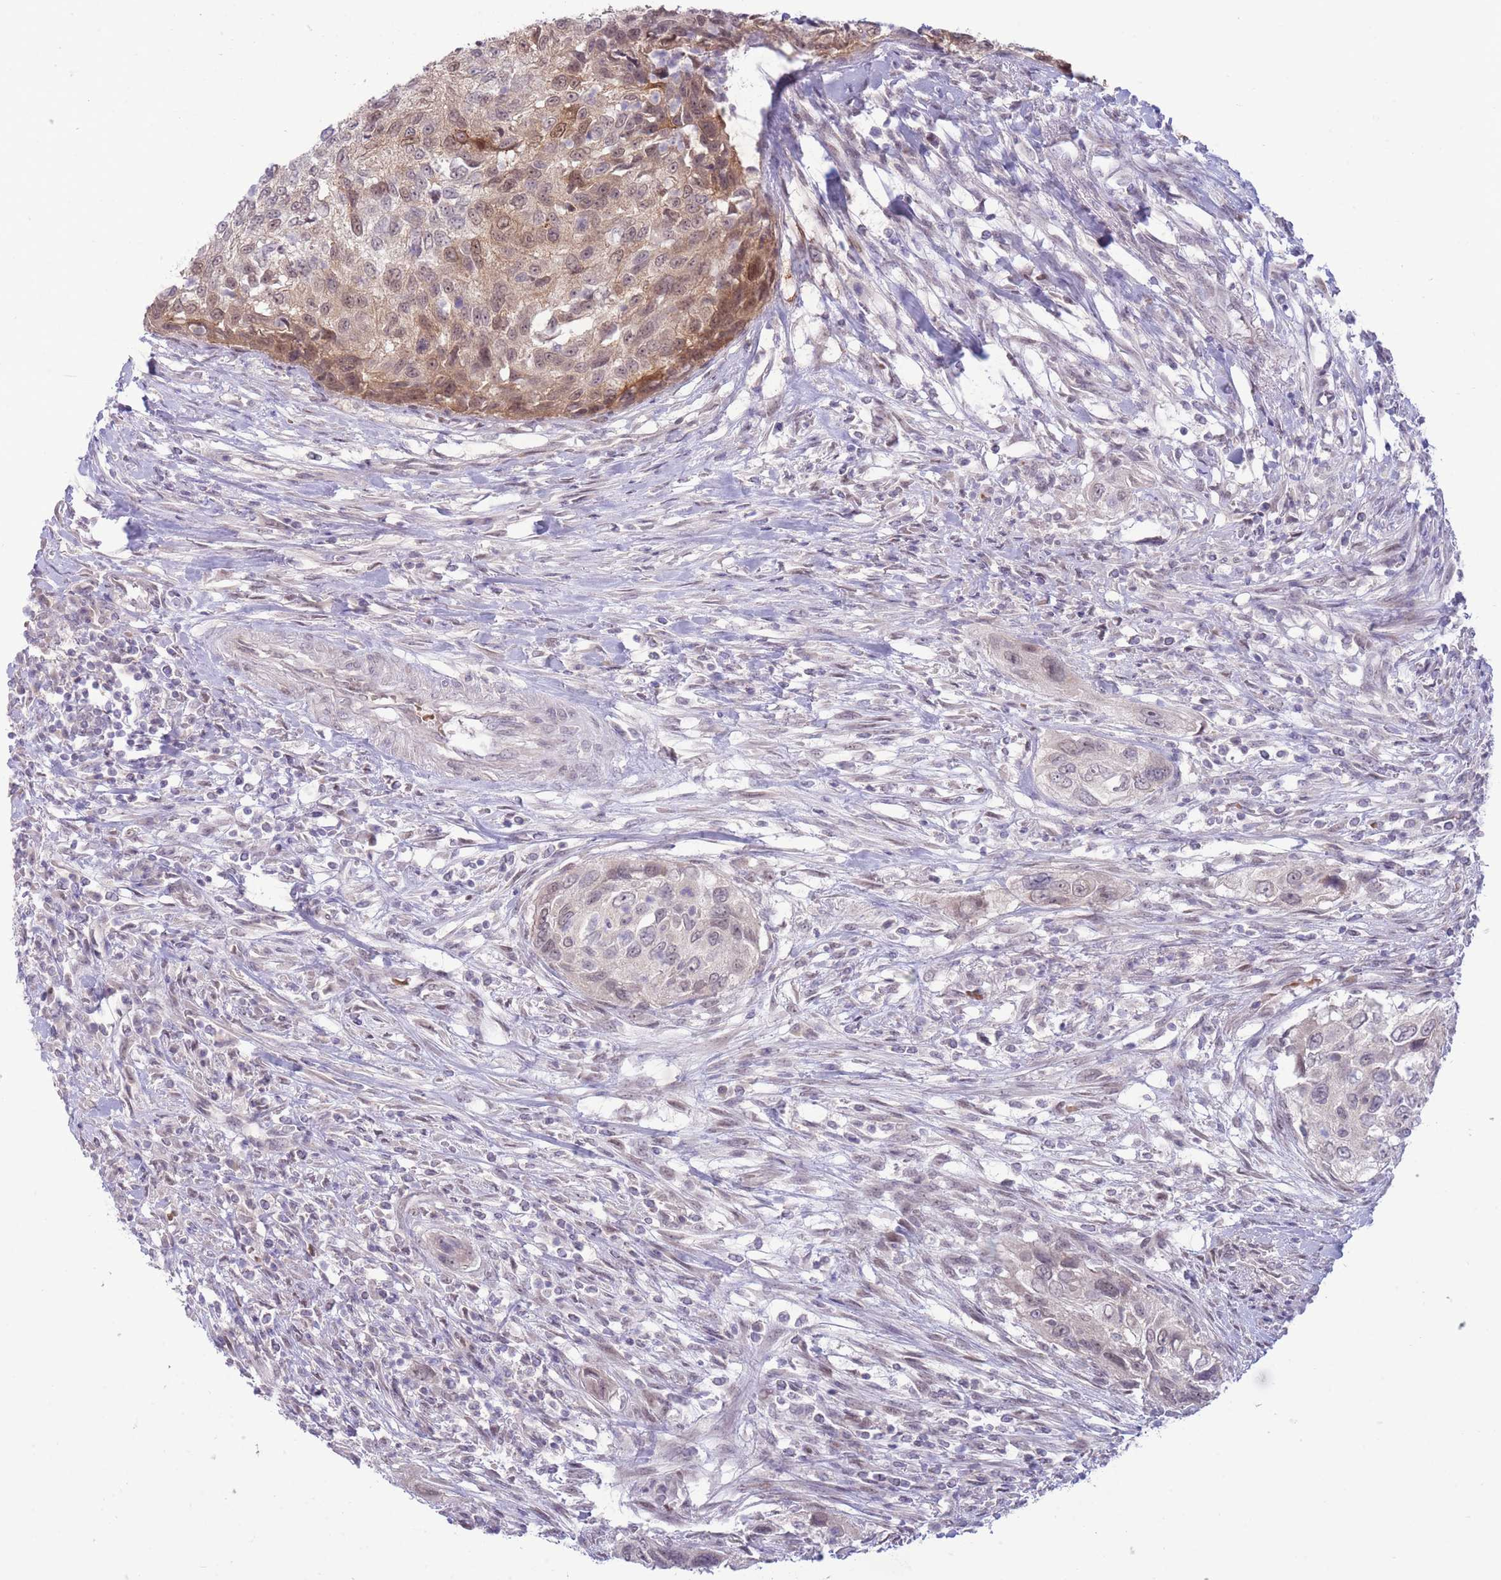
{"staining": {"intensity": "weak", "quantity": "<25%", "location": "cytoplasmic/membranous,nuclear"}, "tissue": "urothelial cancer", "cell_type": "Tumor cells", "image_type": "cancer", "snomed": [{"axis": "morphology", "description": "Urothelial carcinoma, High grade"}, {"axis": "topography", "description": "Urinary bladder"}], "caption": "Urothelial cancer stained for a protein using immunohistochemistry (IHC) displays no expression tumor cells.", "gene": "FBXO46", "patient": {"sex": "female", "age": 60}}